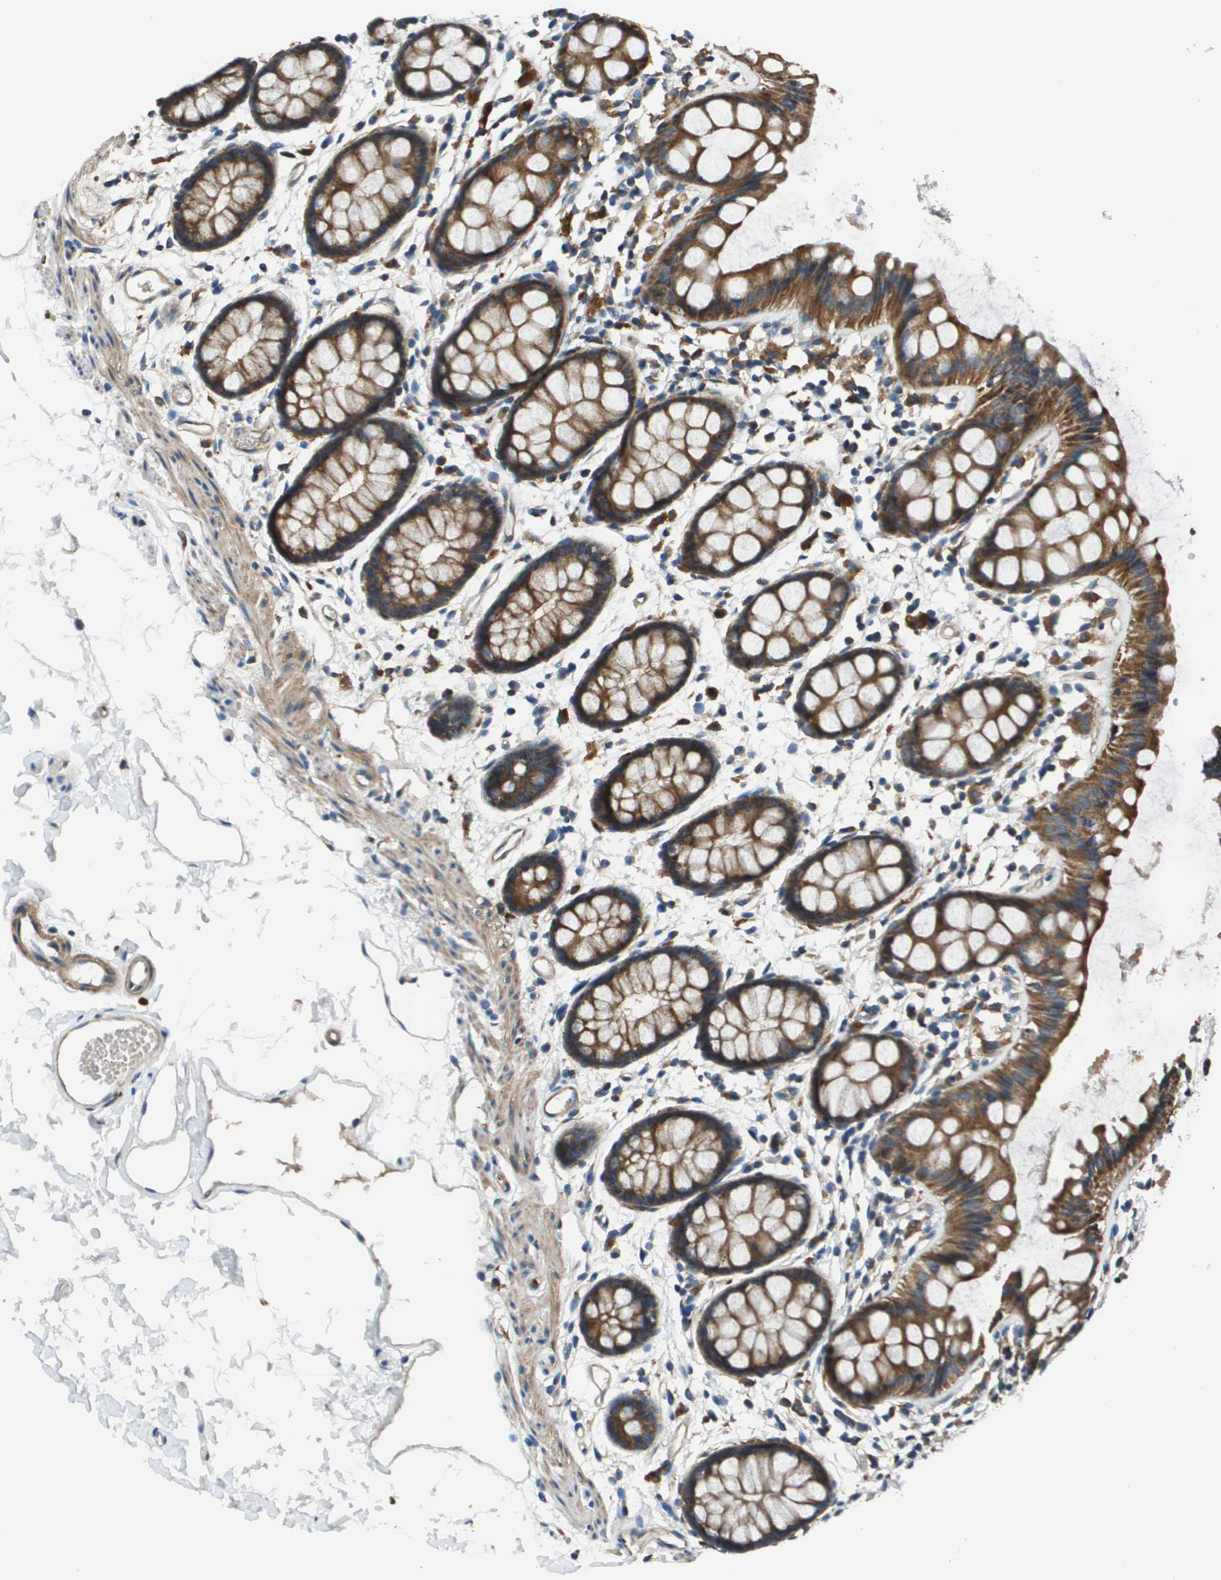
{"staining": {"intensity": "moderate", "quantity": ">75%", "location": "cytoplasmic/membranous"}, "tissue": "rectum", "cell_type": "Glandular cells", "image_type": "normal", "snomed": [{"axis": "morphology", "description": "Normal tissue, NOS"}, {"axis": "topography", "description": "Rectum"}], "caption": "The histopathology image shows immunohistochemical staining of unremarkable rectum. There is moderate cytoplasmic/membranous positivity is appreciated in approximately >75% of glandular cells. (DAB (3,3'-diaminobenzidine) IHC with brightfield microscopy, high magnification).", "gene": "CNPY3", "patient": {"sex": "female", "age": 66}}